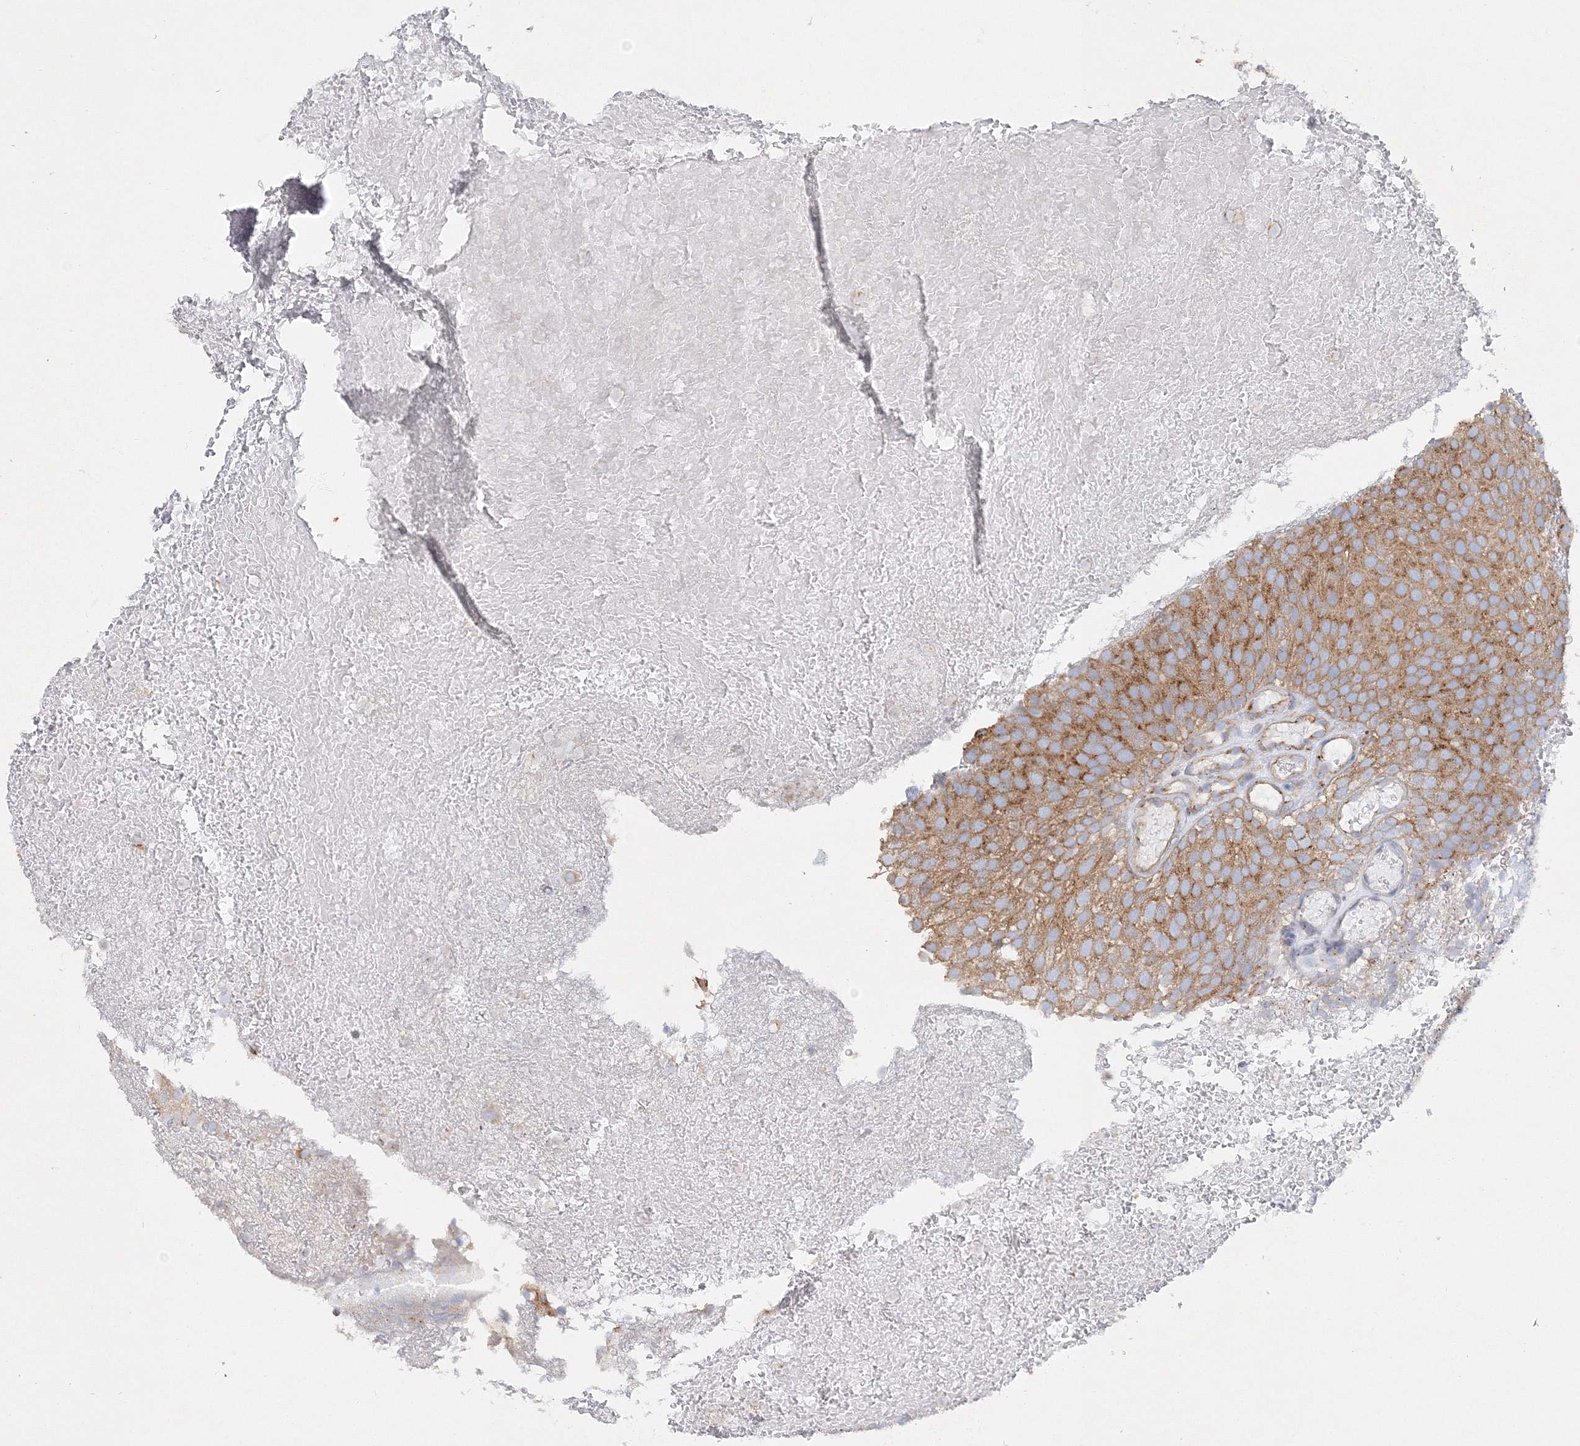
{"staining": {"intensity": "moderate", "quantity": ">75%", "location": "cytoplasmic/membranous"}, "tissue": "urothelial cancer", "cell_type": "Tumor cells", "image_type": "cancer", "snomed": [{"axis": "morphology", "description": "Urothelial carcinoma, Low grade"}, {"axis": "topography", "description": "Urinary bladder"}], "caption": "This photomicrograph displays IHC staining of human urothelial cancer, with medium moderate cytoplasmic/membranous expression in approximately >75% of tumor cells.", "gene": "SEC23IP", "patient": {"sex": "male", "age": 78}}